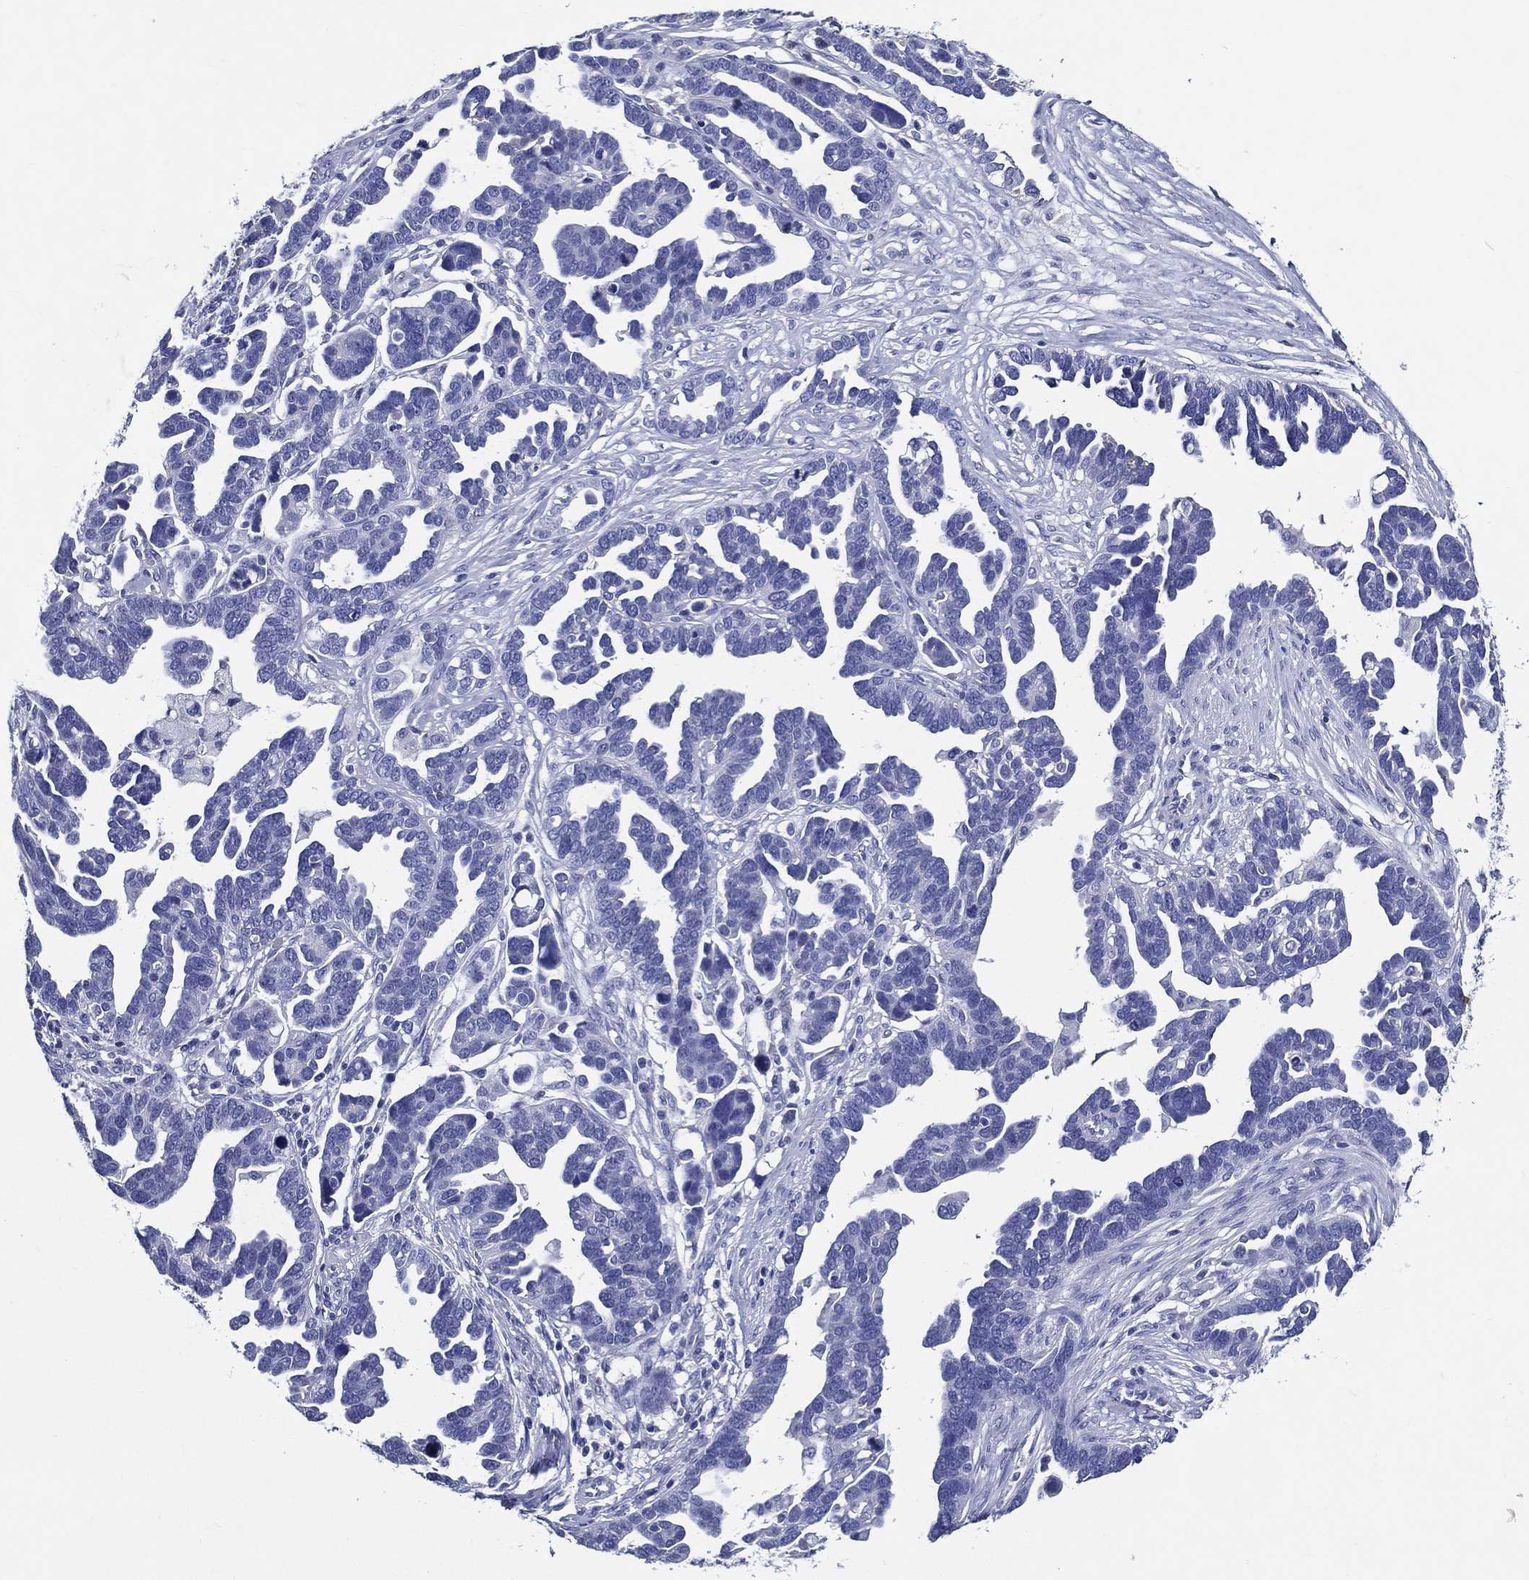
{"staining": {"intensity": "negative", "quantity": "none", "location": "none"}, "tissue": "ovarian cancer", "cell_type": "Tumor cells", "image_type": "cancer", "snomed": [{"axis": "morphology", "description": "Cystadenocarcinoma, serous, NOS"}, {"axis": "topography", "description": "Ovary"}], "caption": "IHC photomicrograph of neoplastic tissue: human serous cystadenocarcinoma (ovarian) stained with DAB (3,3'-diaminobenzidine) demonstrates no significant protein staining in tumor cells. (IHC, brightfield microscopy, high magnification).", "gene": "ACE2", "patient": {"sex": "female", "age": 54}}